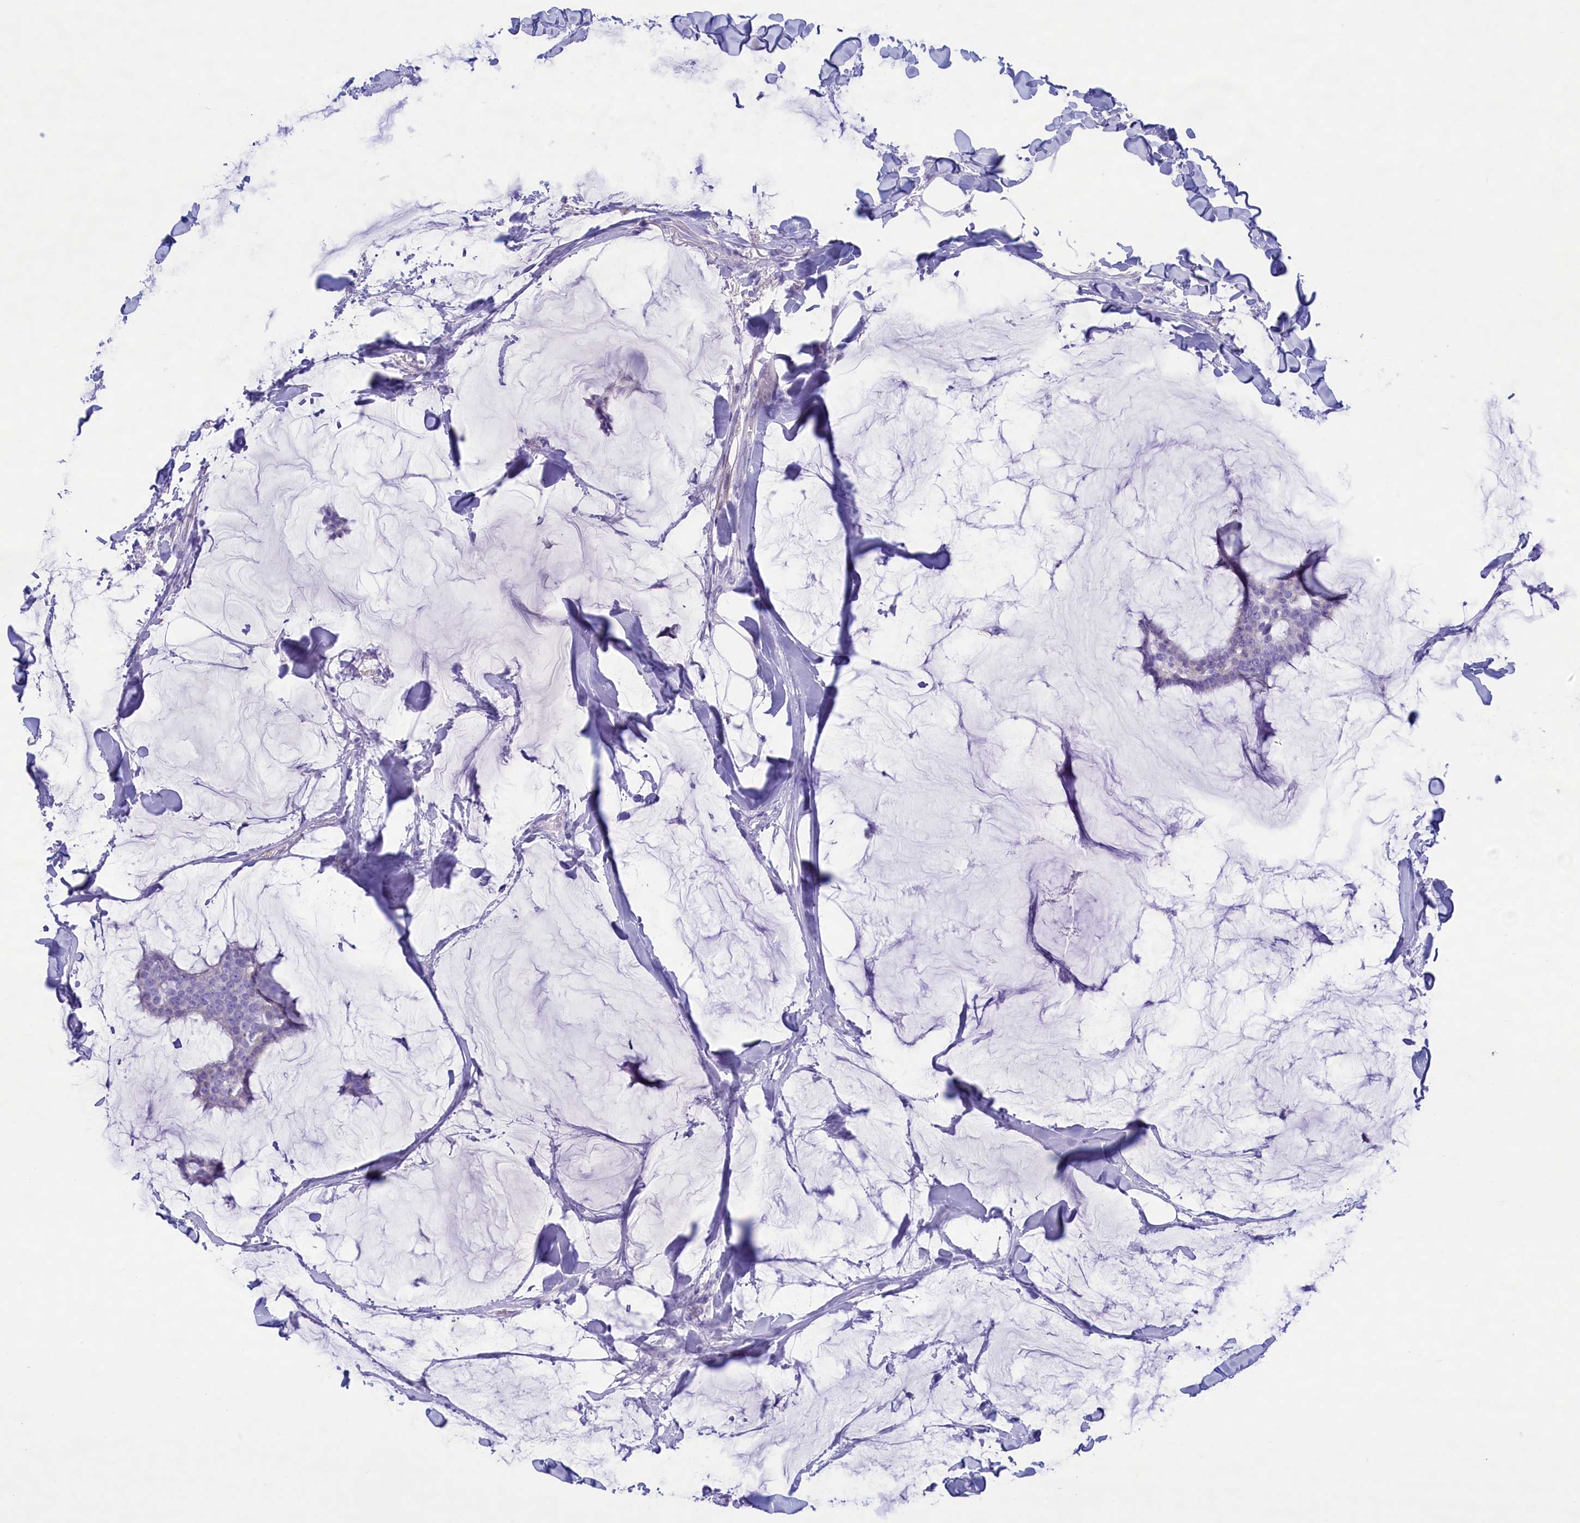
{"staining": {"intensity": "negative", "quantity": "none", "location": "none"}, "tissue": "breast cancer", "cell_type": "Tumor cells", "image_type": "cancer", "snomed": [{"axis": "morphology", "description": "Duct carcinoma"}, {"axis": "topography", "description": "Breast"}], "caption": "Immunohistochemistry of breast cancer displays no positivity in tumor cells.", "gene": "MPV17L2", "patient": {"sex": "female", "age": 93}}